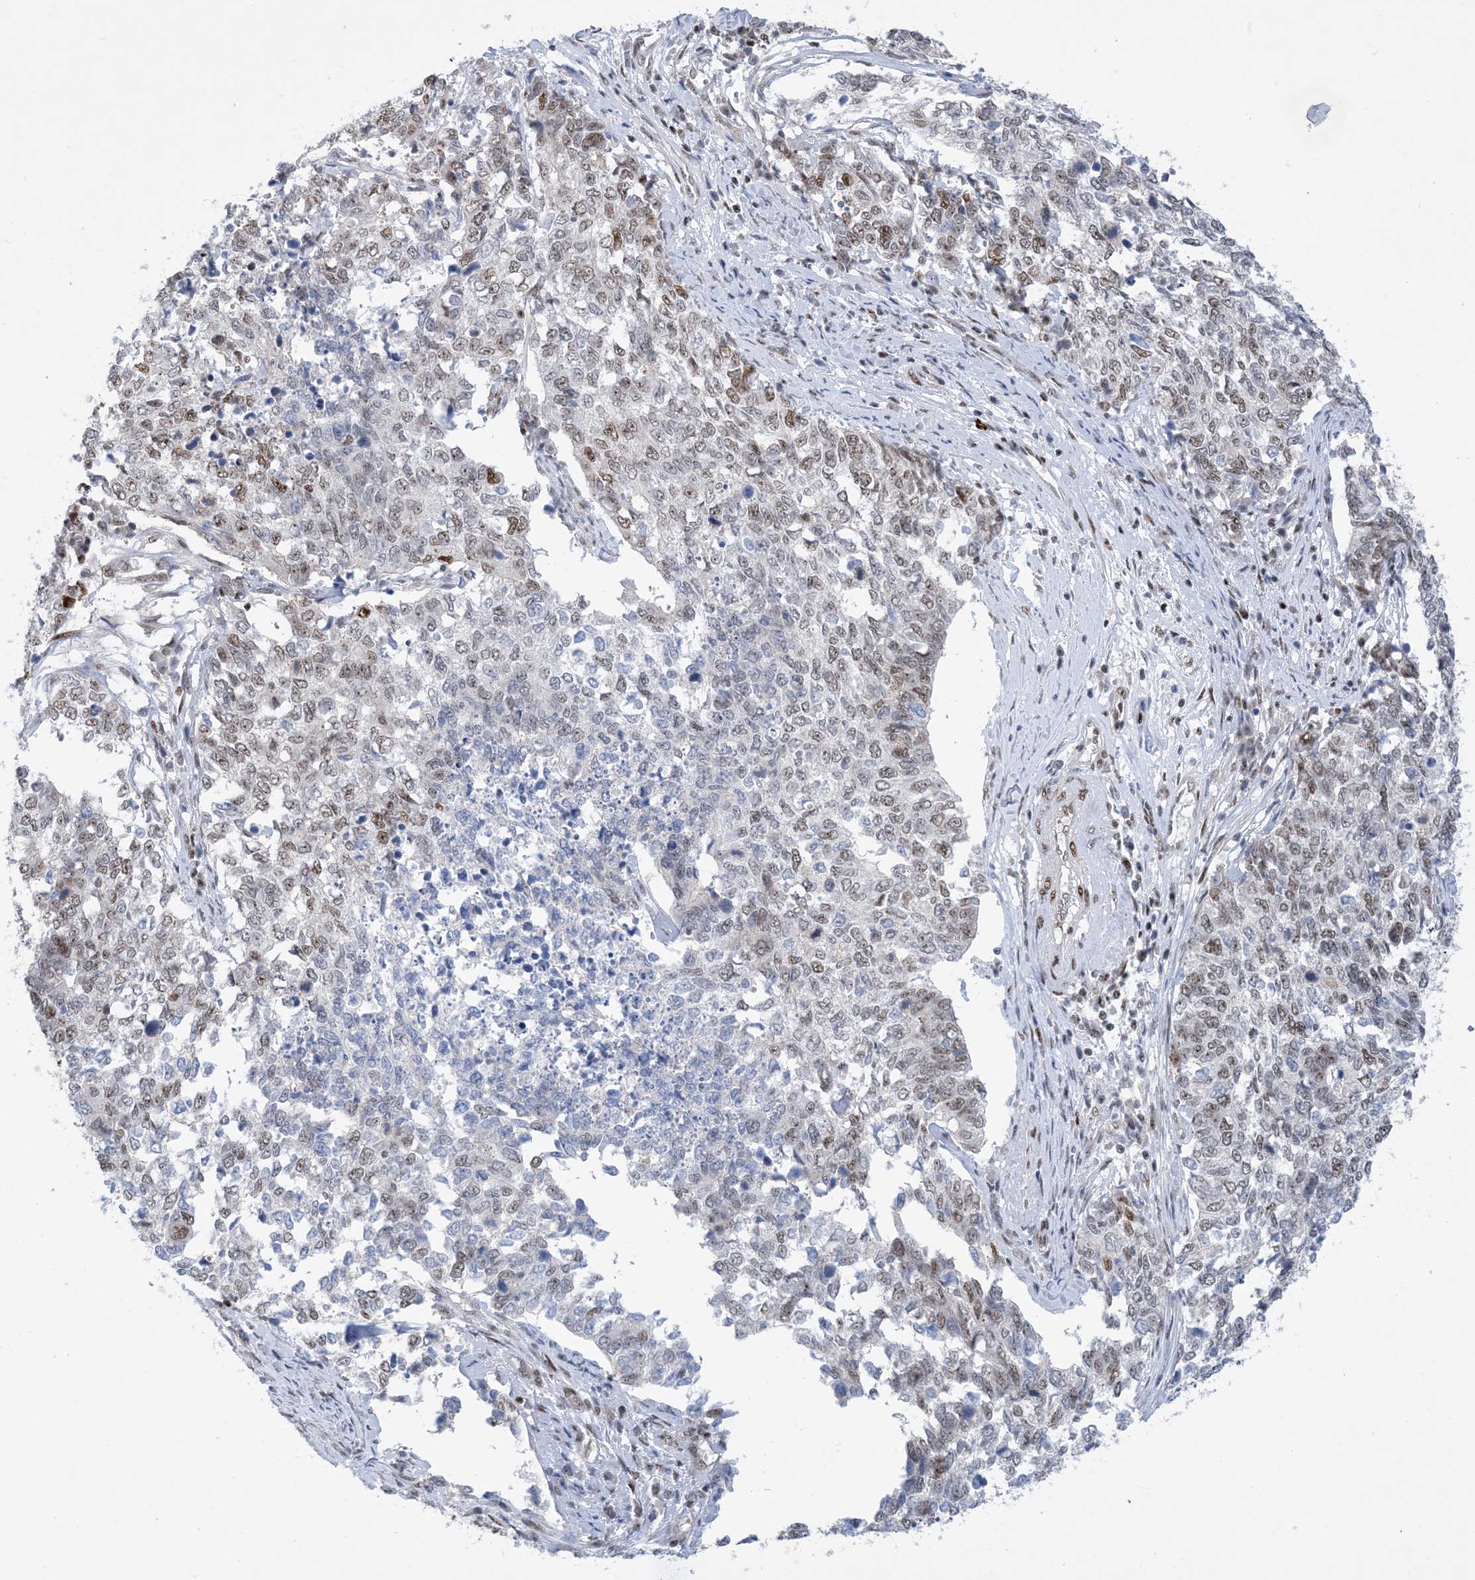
{"staining": {"intensity": "weak", "quantity": "25%-75%", "location": "nuclear"}, "tissue": "cervical cancer", "cell_type": "Tumor cells", "image_type": "cancer", "snomed": [{"axis": "morphology", "description": "Squamous cell carcinoma, NOS"}, {"axis": "topography", "description": "Cervix"}], "caption": "Protein expression analysis of human cervical cancer (squamous cell carcinoma) reveals weak nuclear expression in about 25%-75% of tumor cells.", "gene": "TSPYL1", "patient": {"sex": "female", "age": 63}}